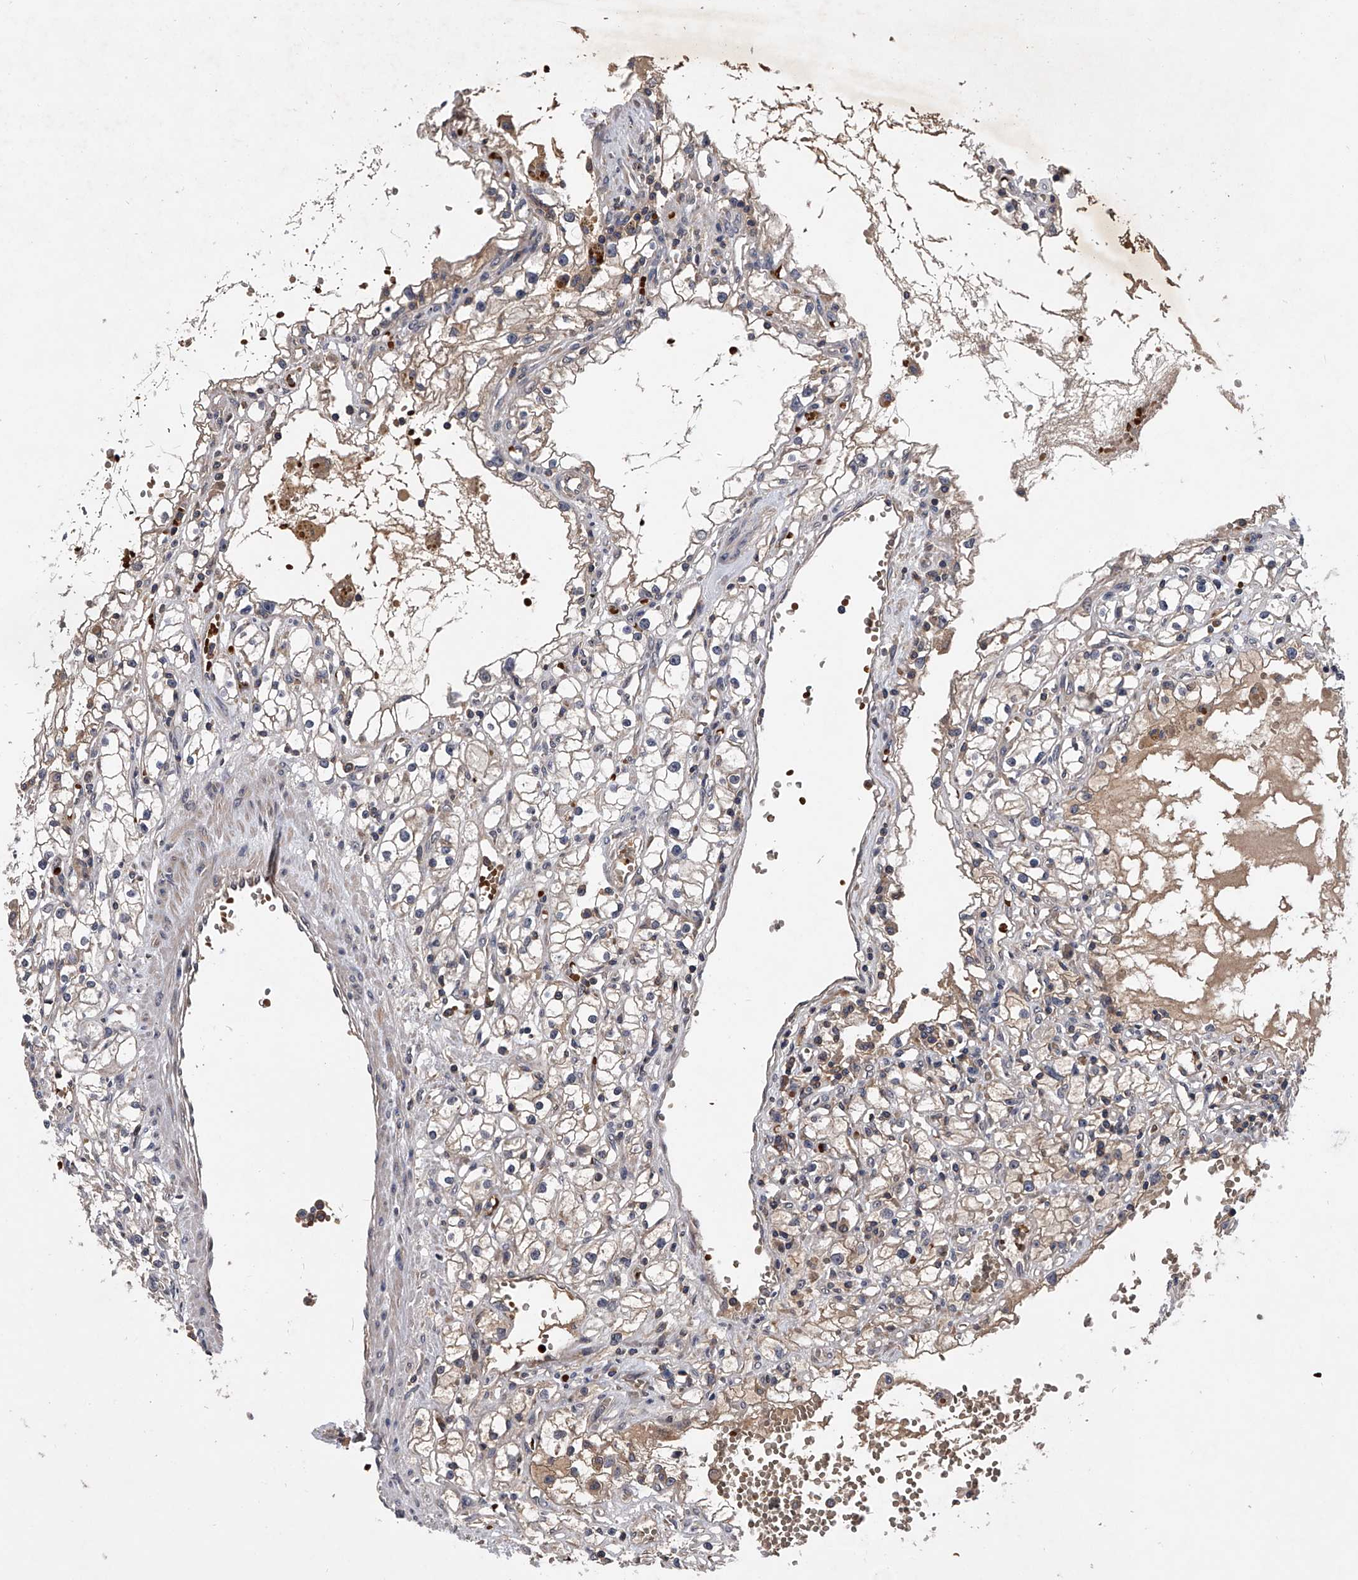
{"staining": {"intensity": "negative", "quantity": "none", "location": "none"}, "tissue": "renal cancer", "cell_type": "Tumor cells", "image_type": "cancer", "snomed": [{"axis": "morphology", "description": "Adenocarcinoma, NOS"}, {"axis": "topography", "description": "Kidney"}], "caption": "Tumor cells are negative for protein expression in human renal cancer (adenocarcinoma).", "gene": "ZNF30", "patient": {"sex": "male", "age": 56}}